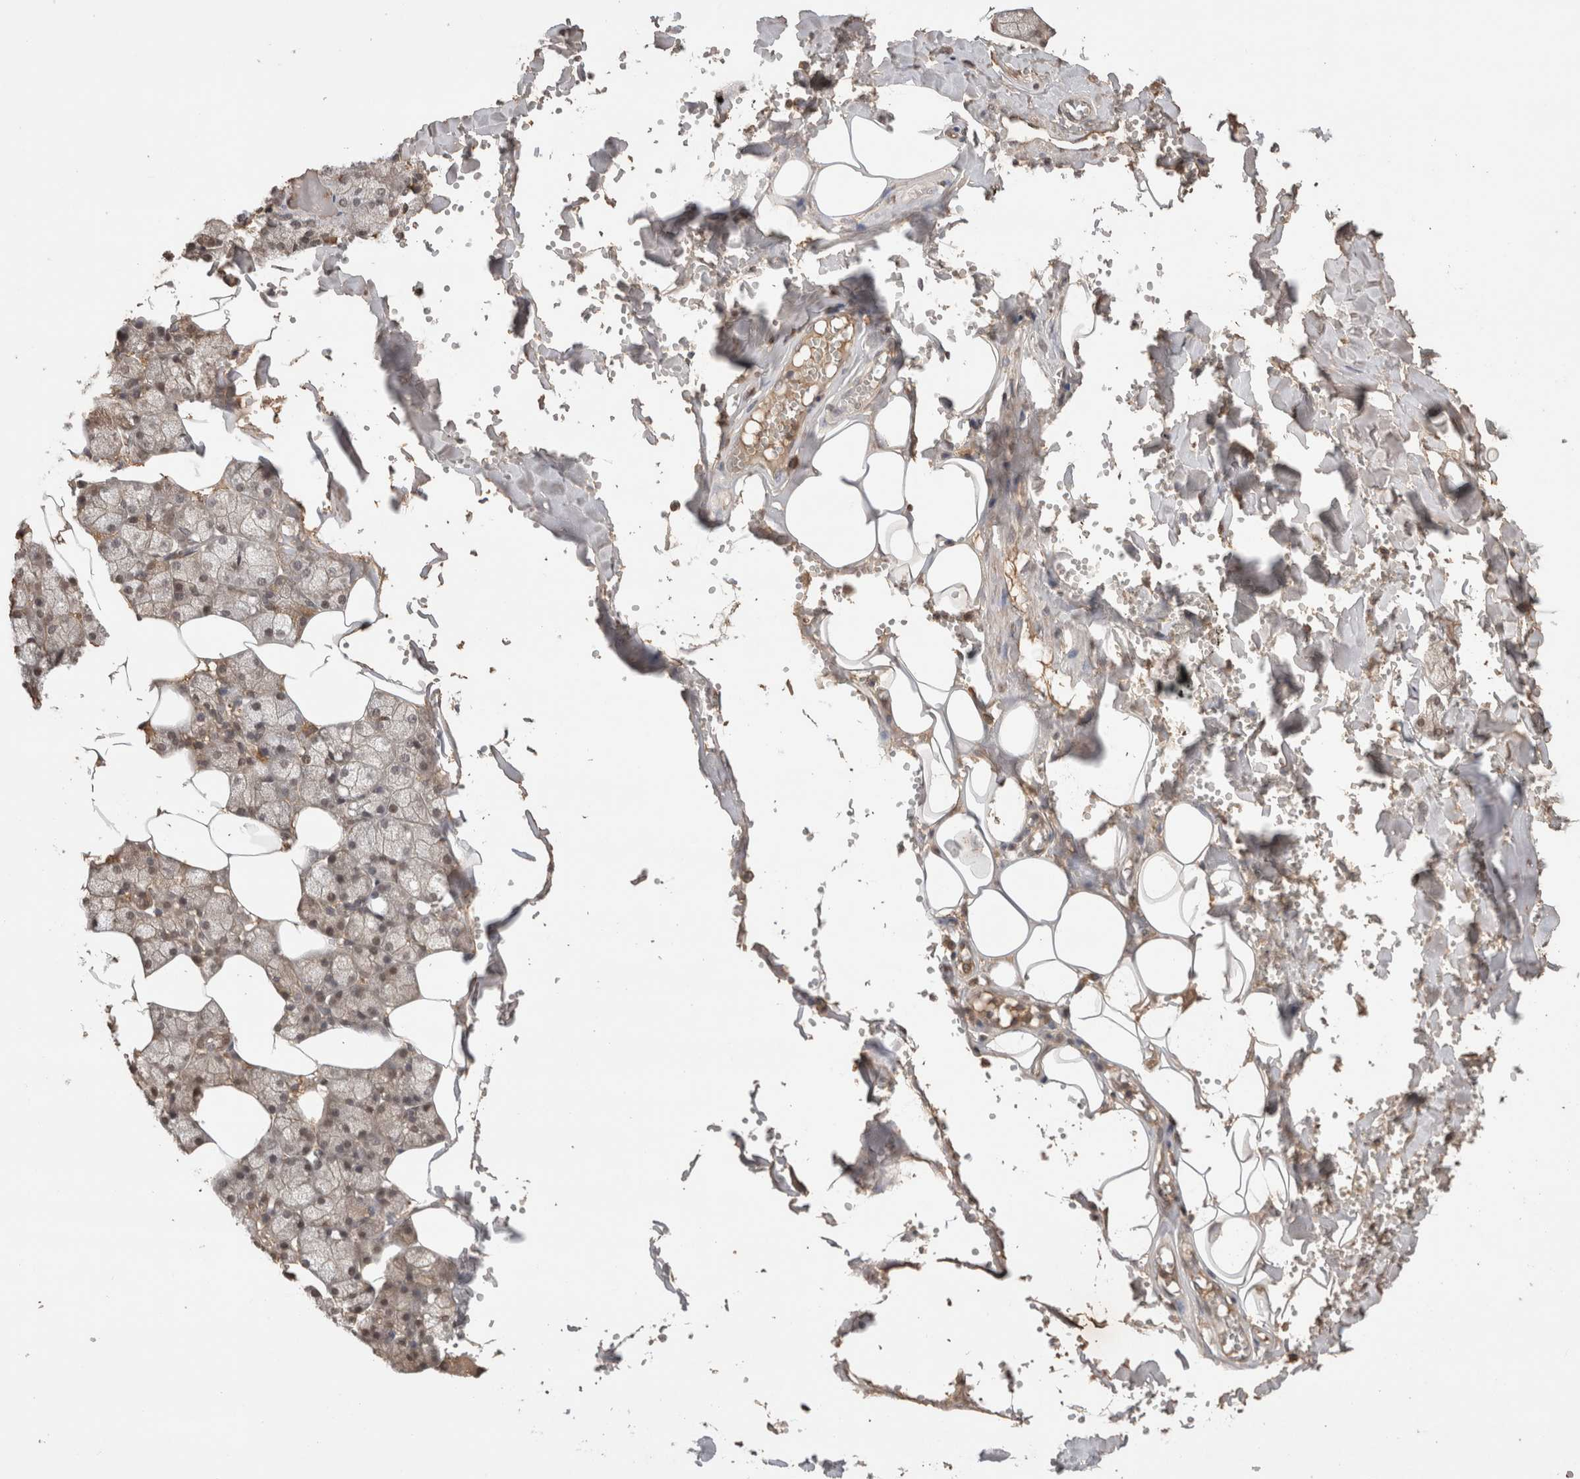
{"staining": {"intensity": "weak", "quantity": ">75%", "location": "cytoplasmic/membranous"}, "tissue": "salivary gland", "cell_type": "Glandular cells", "image_type": "normal", "snomed": [{"axis": "morphology", "description": "Normal tissue, NOS"}, {"axis": "topography", "description": "Salivary gland"}], "caption": "A low amount of weak cytoplasmic/membranous expression is appreciated in approximately >75% of glandular cells in normal salivary gland.", "gene": "PRMT3", "patient": {"sex": "male", "age": 62}}